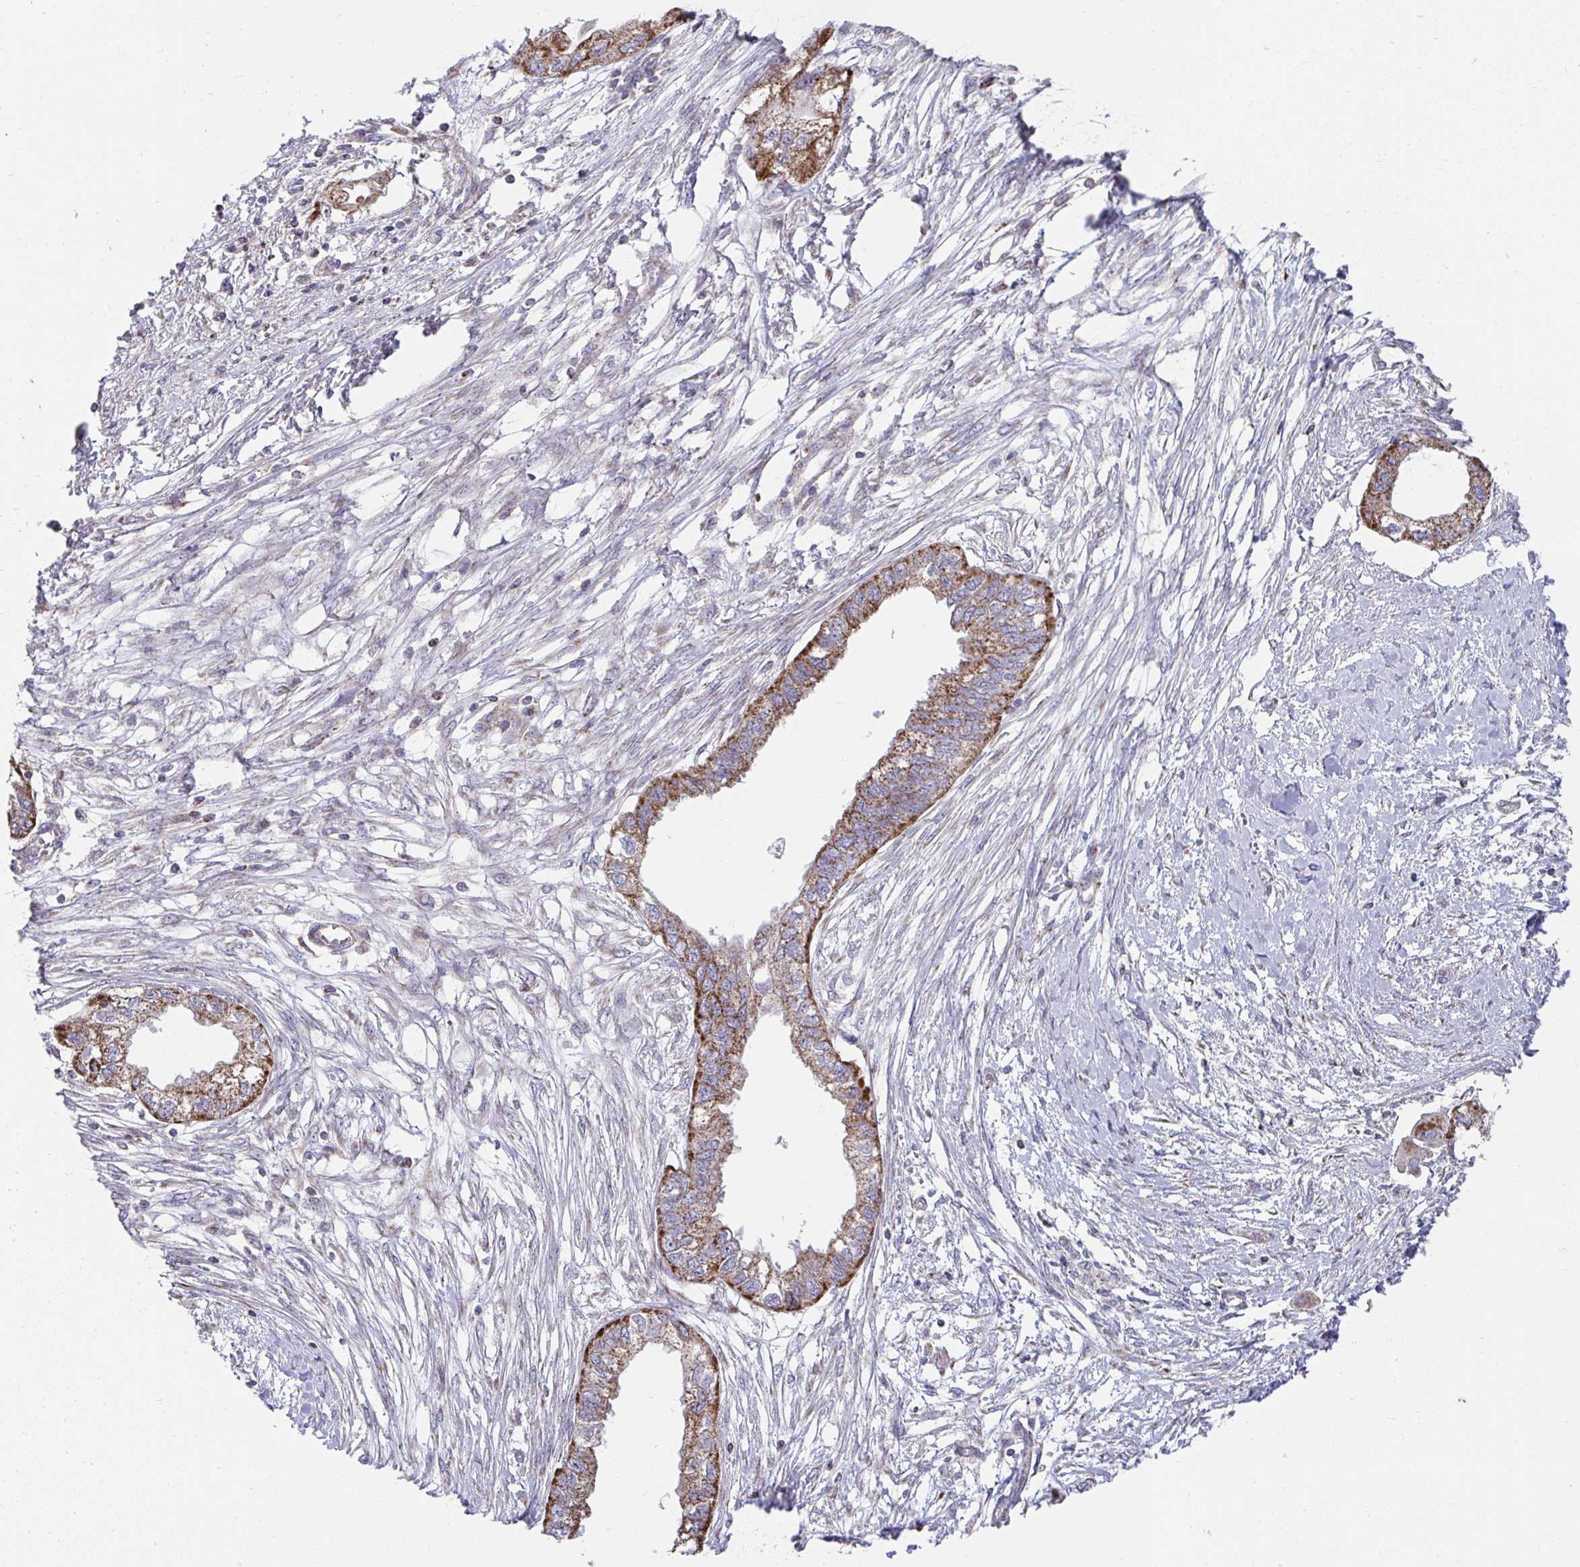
{"staining": {"intensity": "moderate", "quantity": ">75%", "location": "cytoplasmic/membranous"}, "tissue": "endometrial cancer", "cell_type": "Tumor cells", "image_type": "cancer", "snomed": [{"axis": "morphology", "description": "Adenocarcinoma, NOS"}, {"axis": "morphology", "description": "Adenocarcinoma, metastatic, NOS"}, {"axis": "topography", "description": "Adipose tissue"}, {"axis": "topography", "description": "Endometrium"}], "caption": "Moderate cytoplasmic/membranous positivity for a protein is present in about >75% of tumor cells of endometrial adenocarcinoma using immunohistochemistry (IHC).", "gene": "PRRG3", "patient": {"sex": "female", "age": 67}}